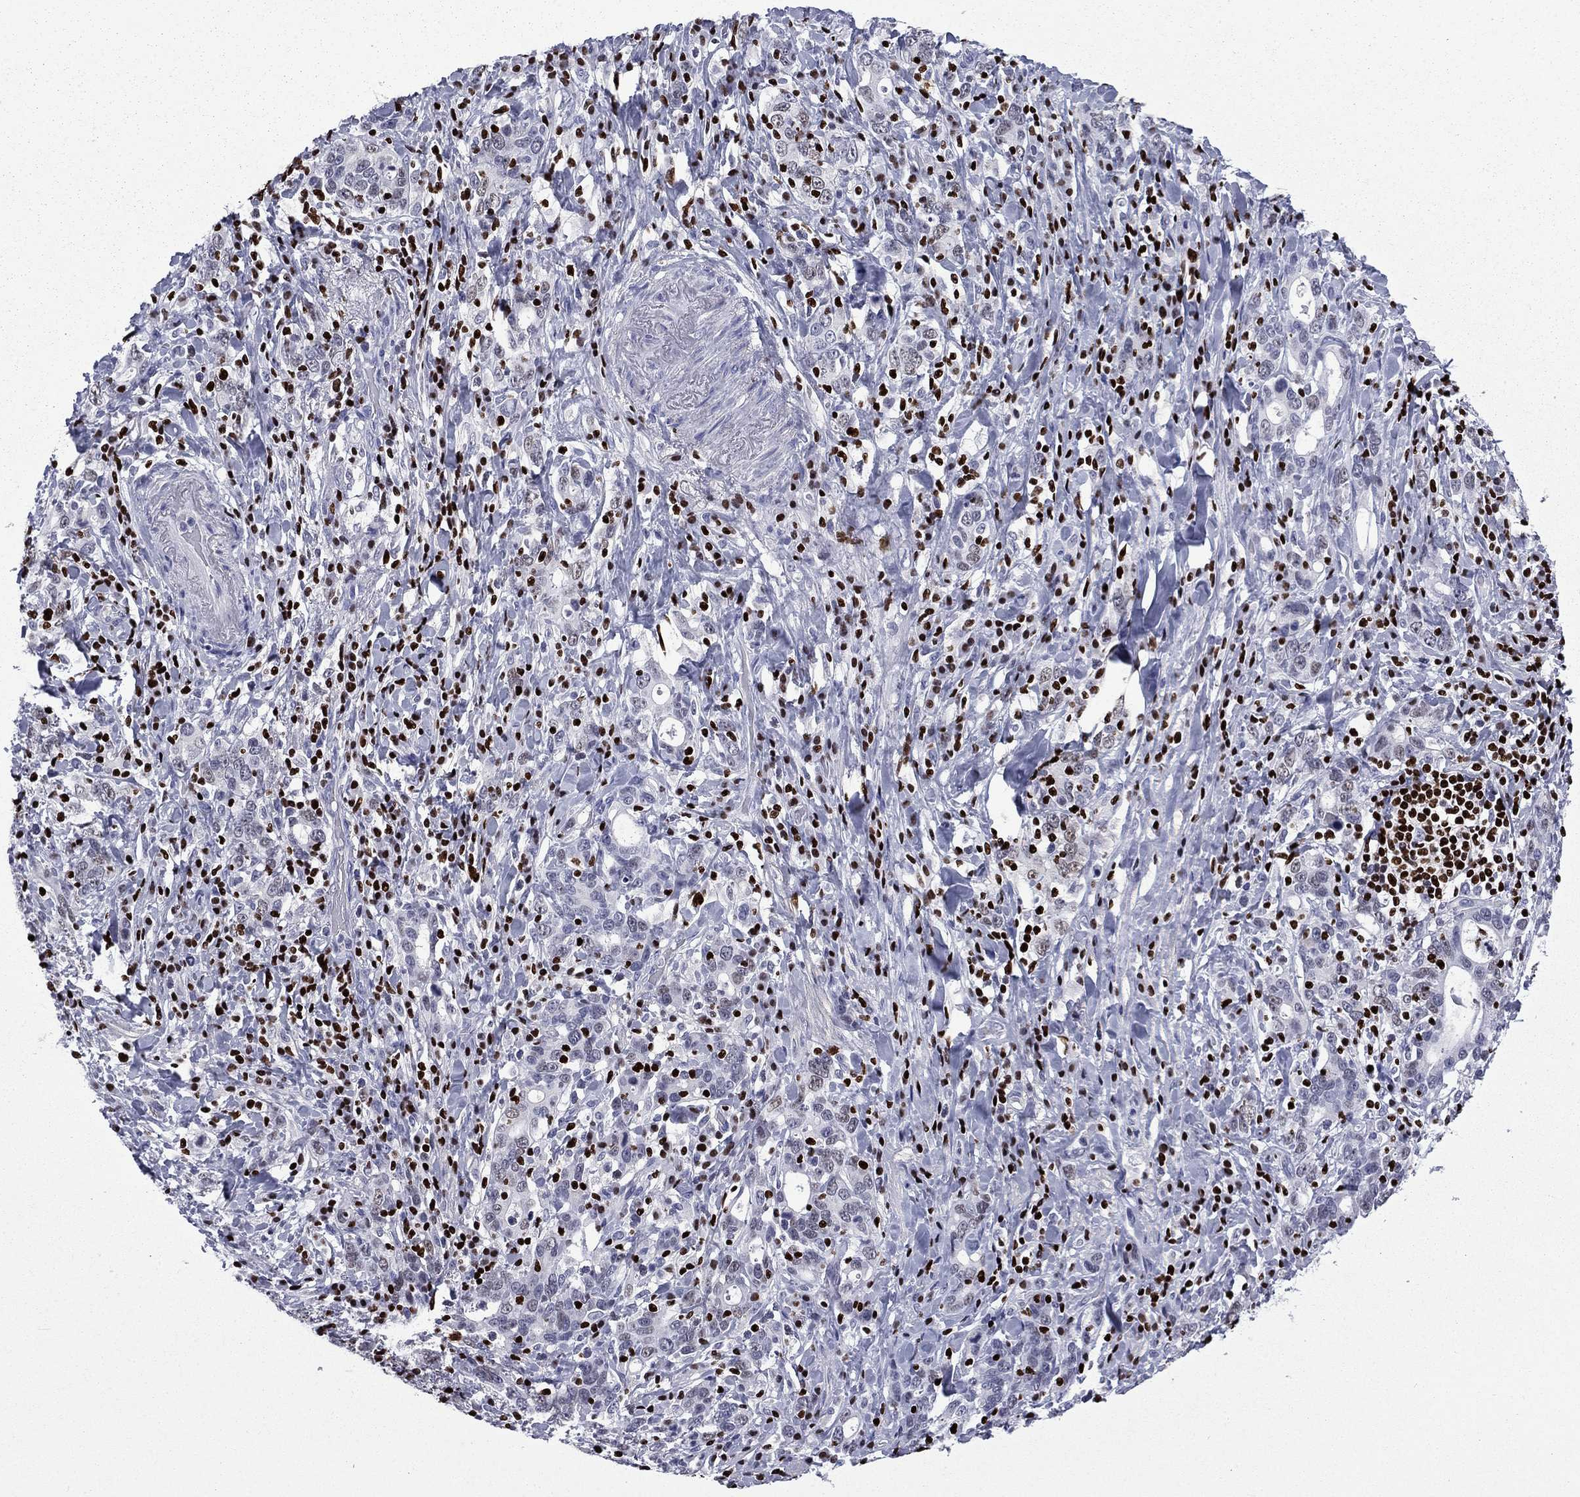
{"staining": {"intensity": "negative", "quantity": "none", "location": "none"}, "tissue": "stomach cancer", "cell_type": "Tumor cells", "image_type": "cancer", "snomed": [{"axis": "morphology", "description": "Adenocarcinoma, NOS"}, {"axis": "topography", "description": "Stomach"}], "caption": "This photomicrograph is of stomach cancer (adenocarcinoma) stained with IHC to label a protein in brown with the nuclei are counter-stained blue. There is no expression in tumor cells.", "gene": "IKZF3", "patient": {"sex": "male", "age": 79}}